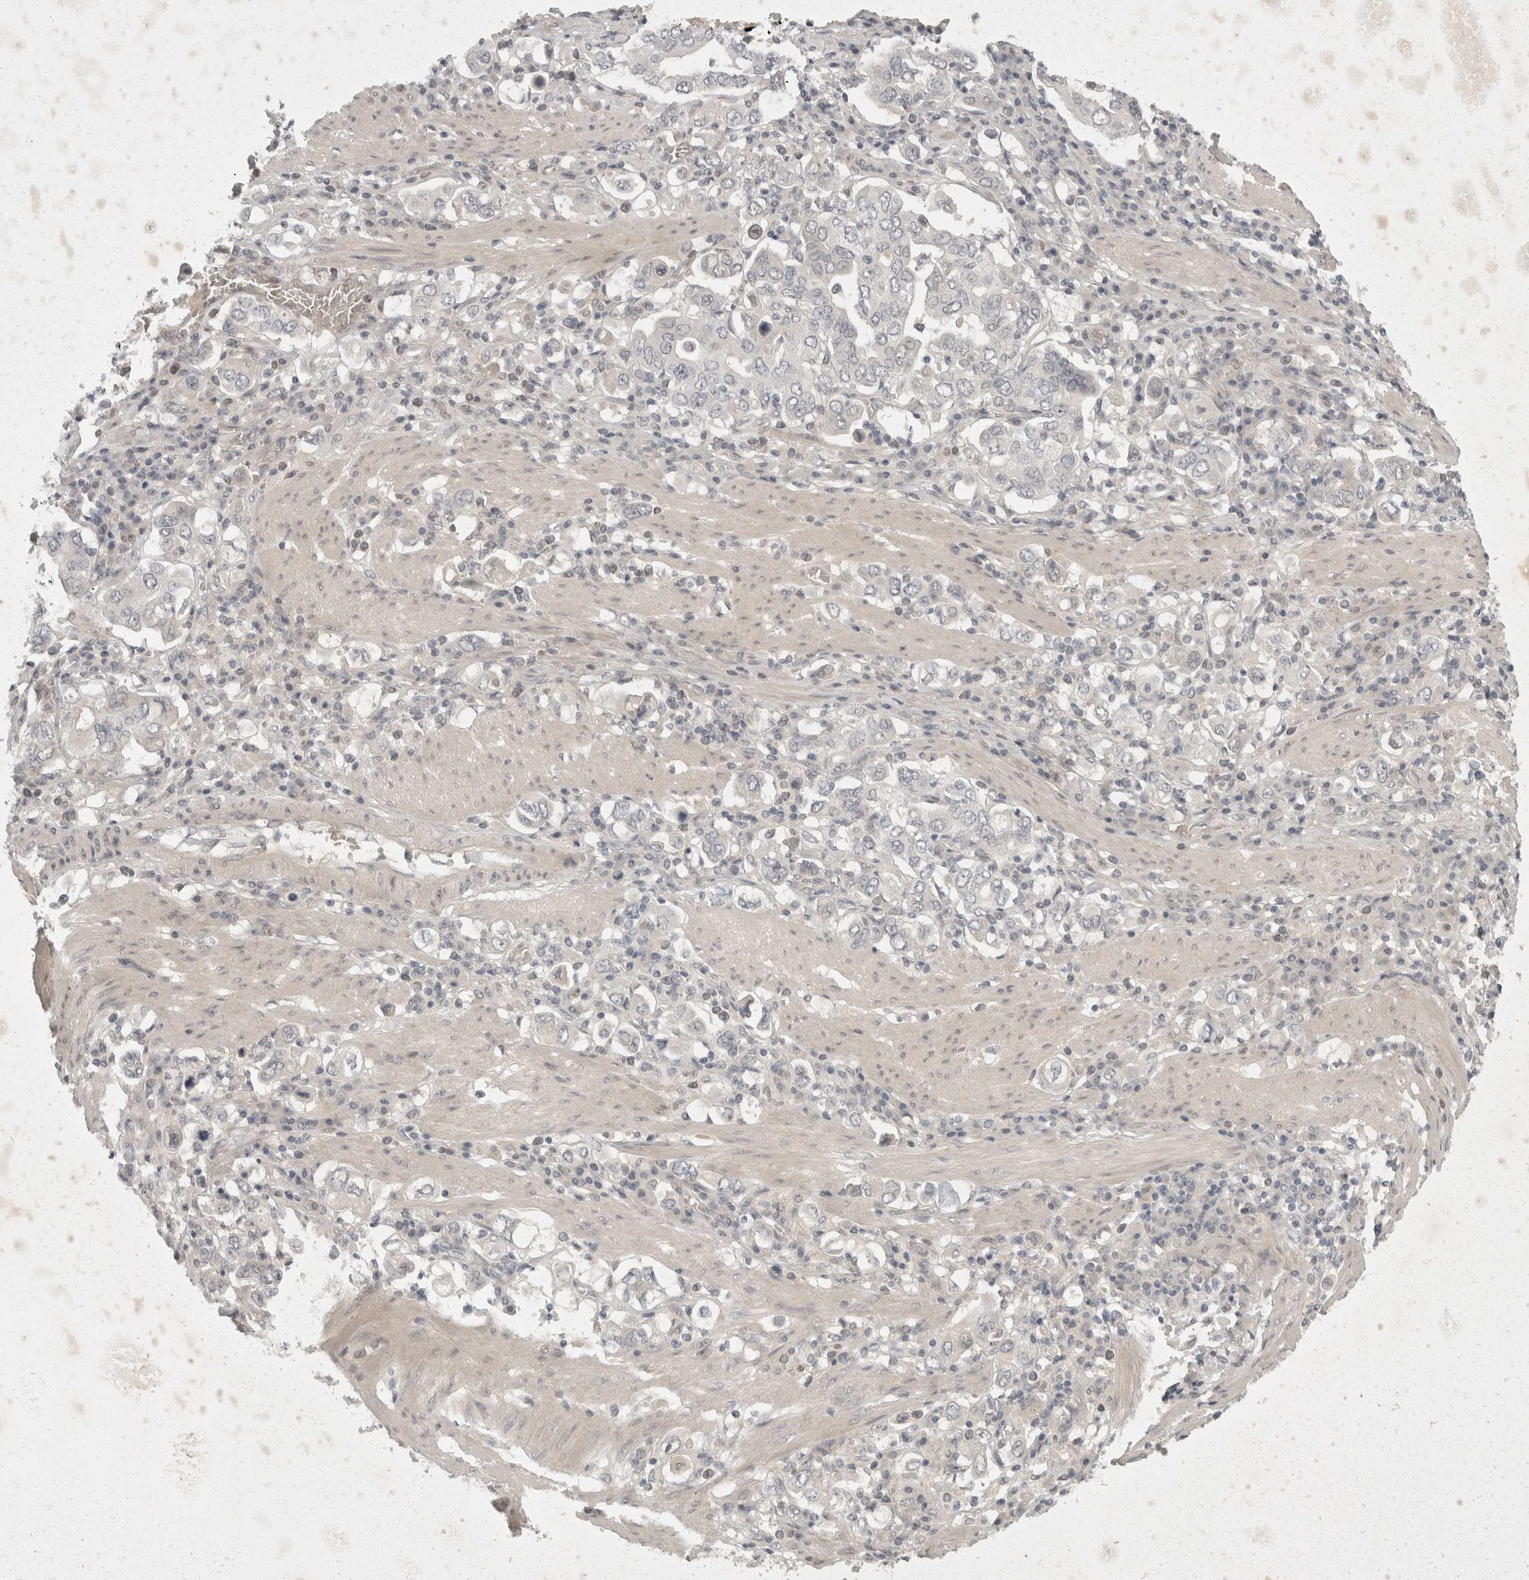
{"staining": {"intensity": "negative", "quantity": "none", "location": "none"}, "tissue": "stomach cancer", "cell_type": "Tumor cells", "image_type": "cancer", "snomed": [{"axis": "morphology", "description": "Adenocarcinoma, NOS"}, {"axis": "topography", "description": "Stomach, upper"}], "caption": "IHC of human stomach cancer (adenocarcinoma) demonstrates no staining in tumor cells.", "gene": "TOM1L2", "patient": {"sex": "male", "age": 62}}